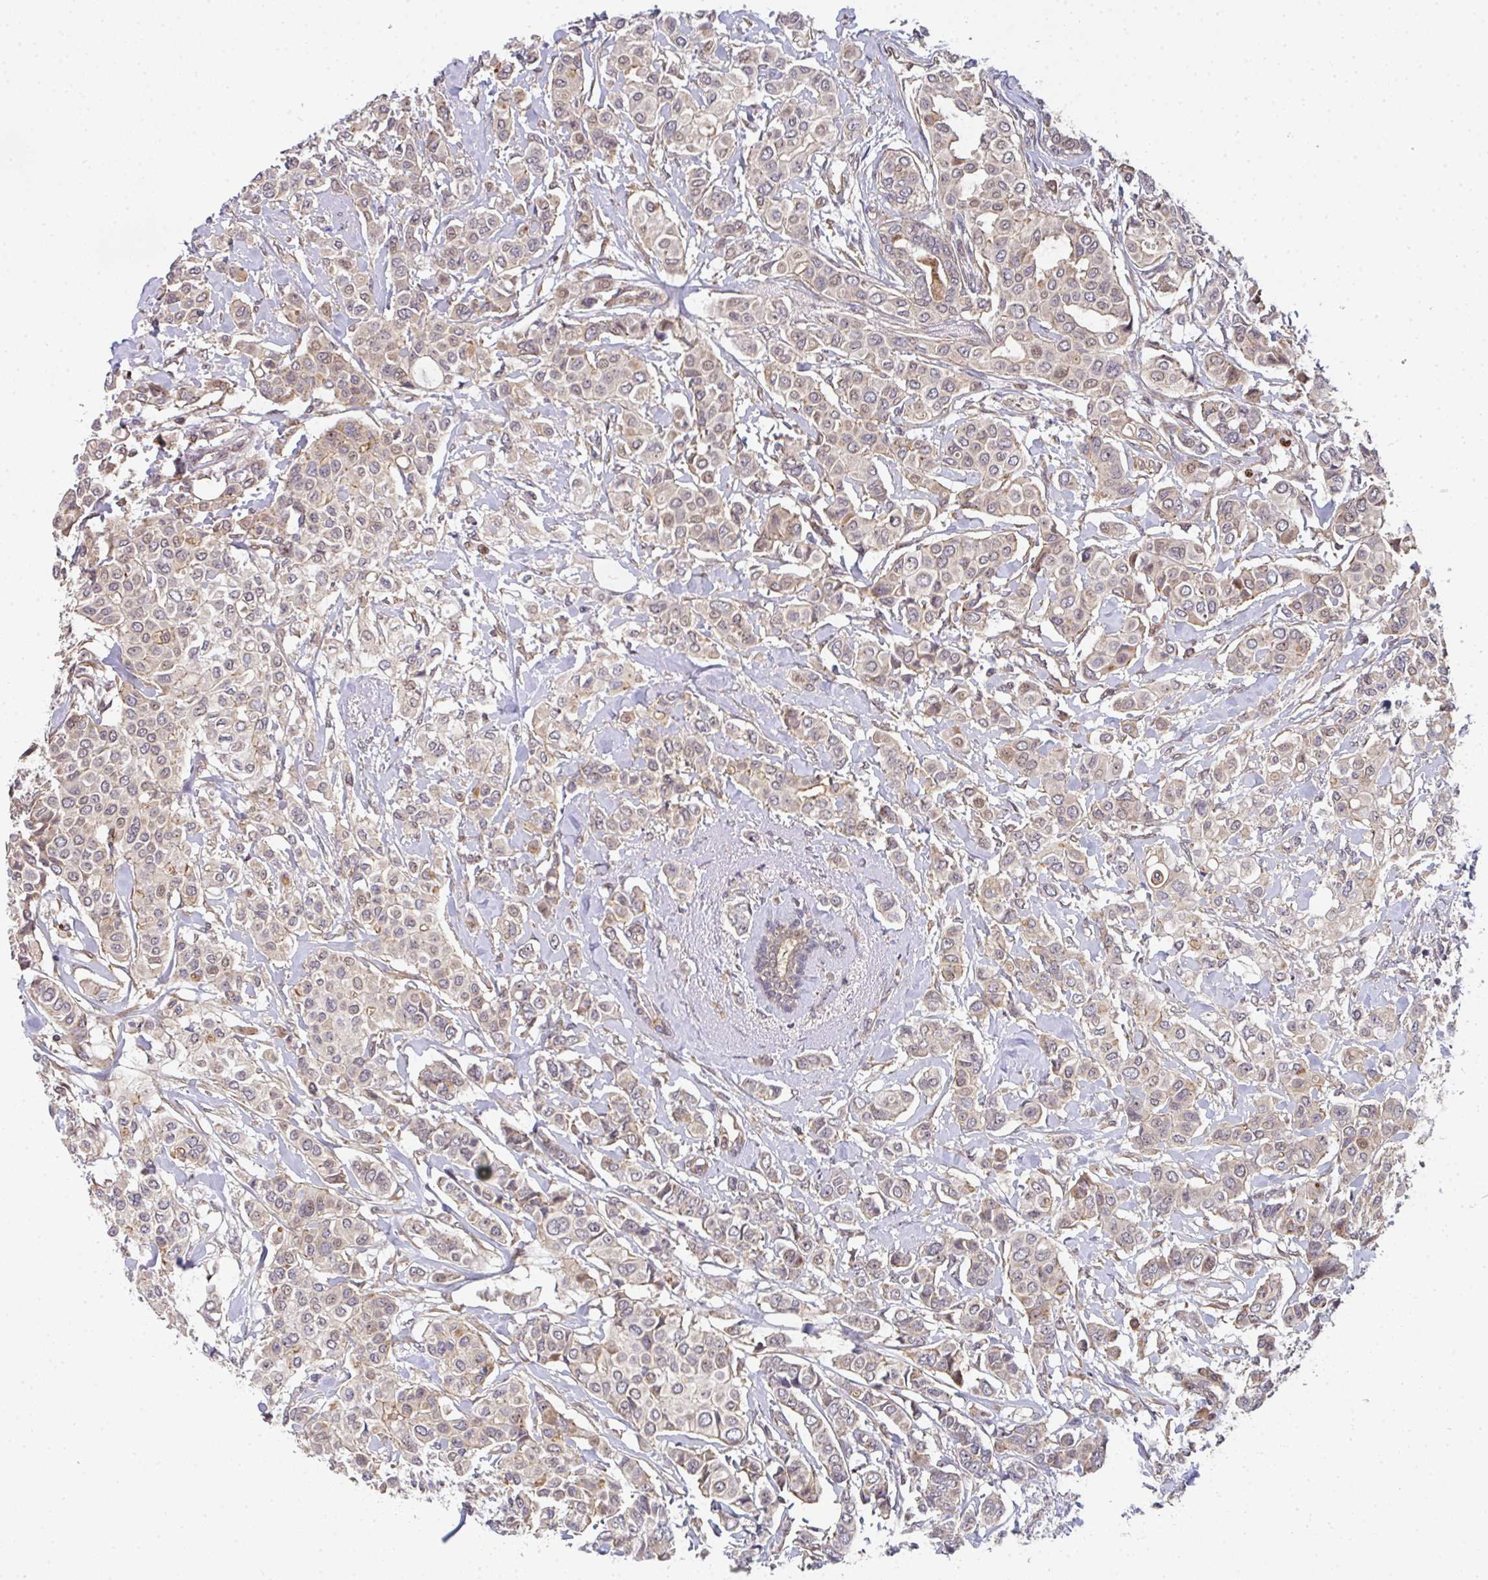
{"staining": {"intensity": "weak", "quantity": "25%-75%", "location": "cytoplasmic/membranous,nuclear"}, "tissue": "breast cancer", "cell_type": "Tumor cells", "image_type": "cancer", "snomed": [{"axis": "morphology", "description": "Lobular carcinoma"}, {"axis": "topography", "description": "Breast"}], "caption": "About 25%-75% of tumor cells in human lobular carcinoma (breast) exhibit weak cytoplasmic/membranous and nuclear protein expression as visualized by brown immunohistochemical staining.", "gene": "SIMC1", "patient": {"sex": "female", "age": 51}}